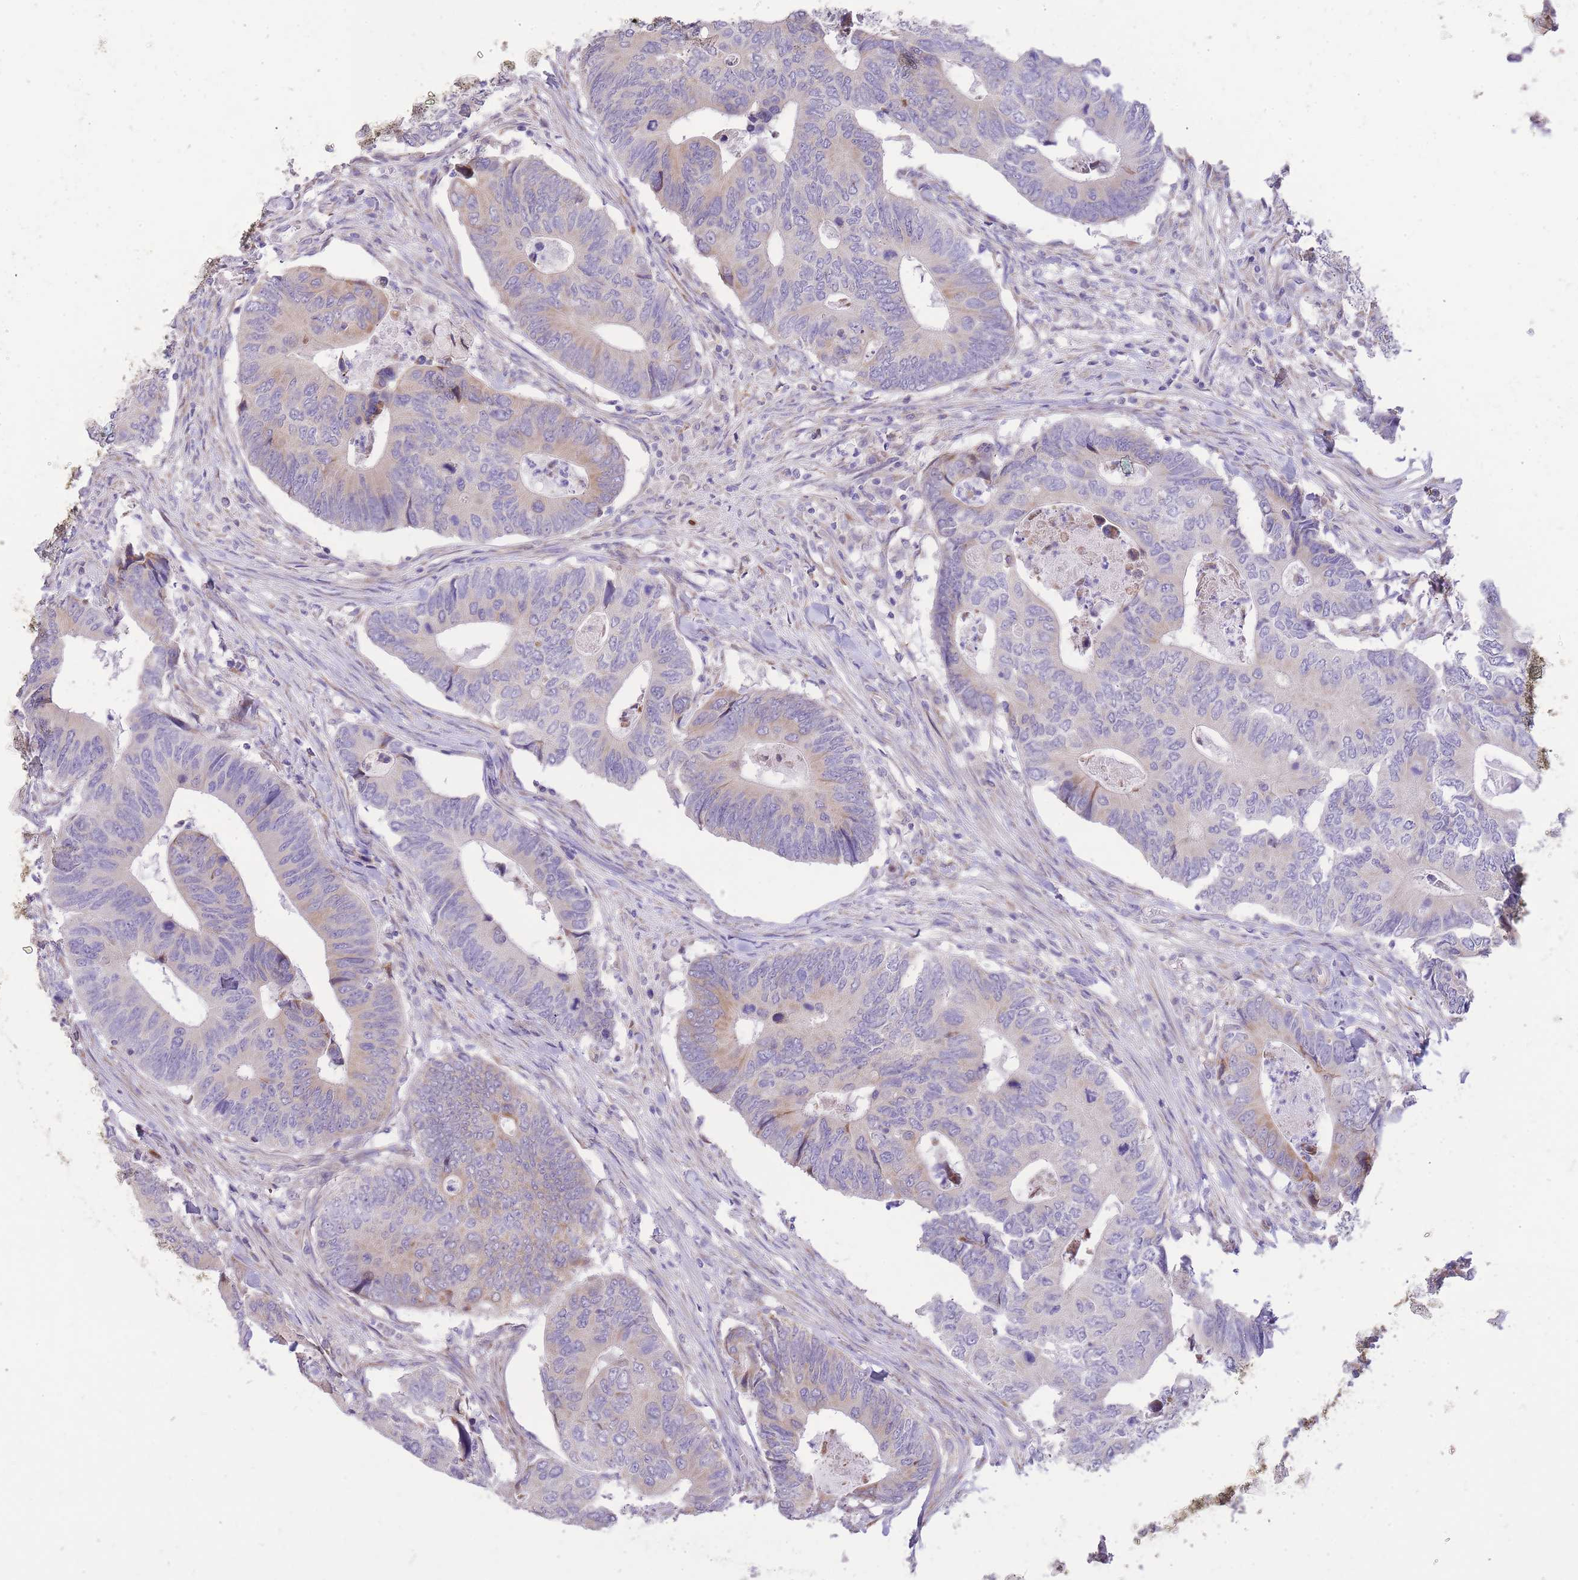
{"staining": {"intensity": "negative", "quantity": "none", "location": "none"}, "tissue": "colorectal cancer", "cell_type": "Tumor cells", "image_type": "cancer", "snomed": [{"axis": "morphology", "description": "Adenocarcinoma, NOS"}, {"axis": "topography", "description": "Colon"}], "caption": "This is a image of immunohistochemistry staining of colorectal cancer, which shows no positivity in tumor cells. (DAB IHC, high magnification).", "gene": "TOPAZ1", "patient": {"sex": "male", "age": 87}}